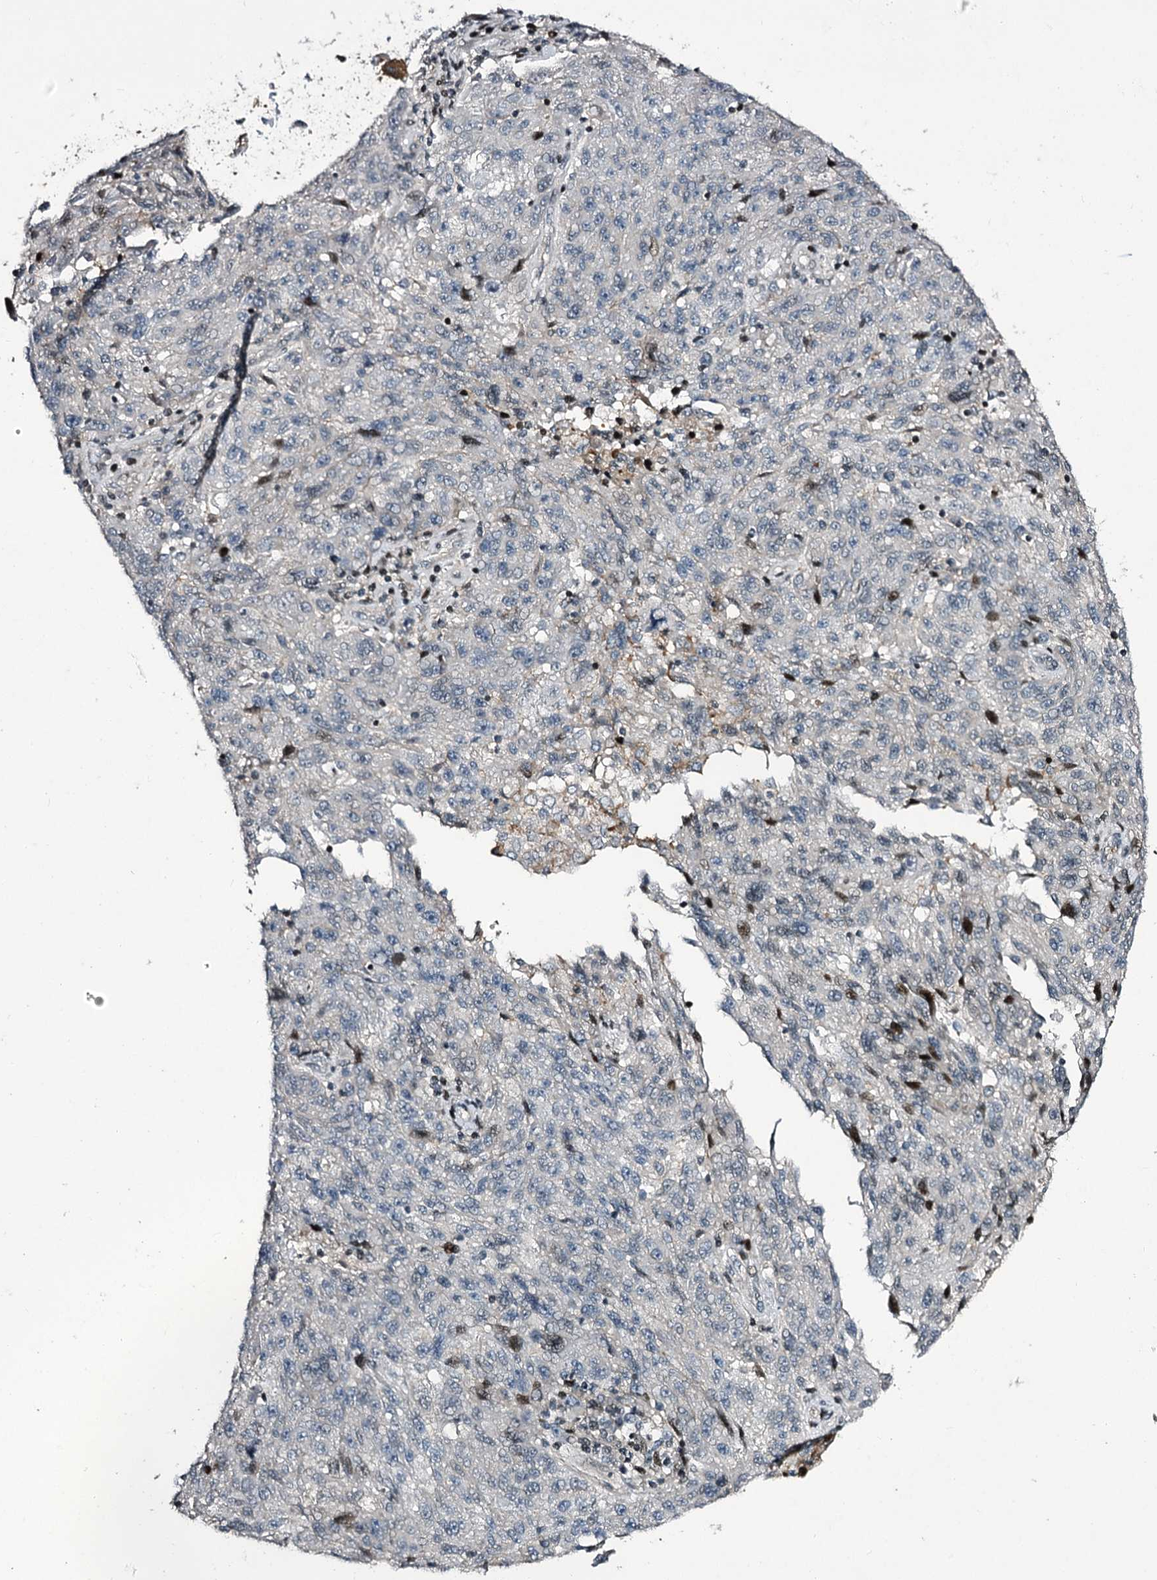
{"staining": {"intensity": "negative", "quantity": "none", "location": "none"}, "tissue": "melanoma", "cell_type": "Tumor cells", "image_type": "cancer", "snomed": [{"axis": "morphology", "description": "Malignant melanoma, NOS"}, {"axis": "topography", "description": "Skin"}], "caption": "IHC of melanoma demonstrates no staining in tumor cells.", "gene": "ITFG2", "patient": {"sex": "male", "age": 53}}